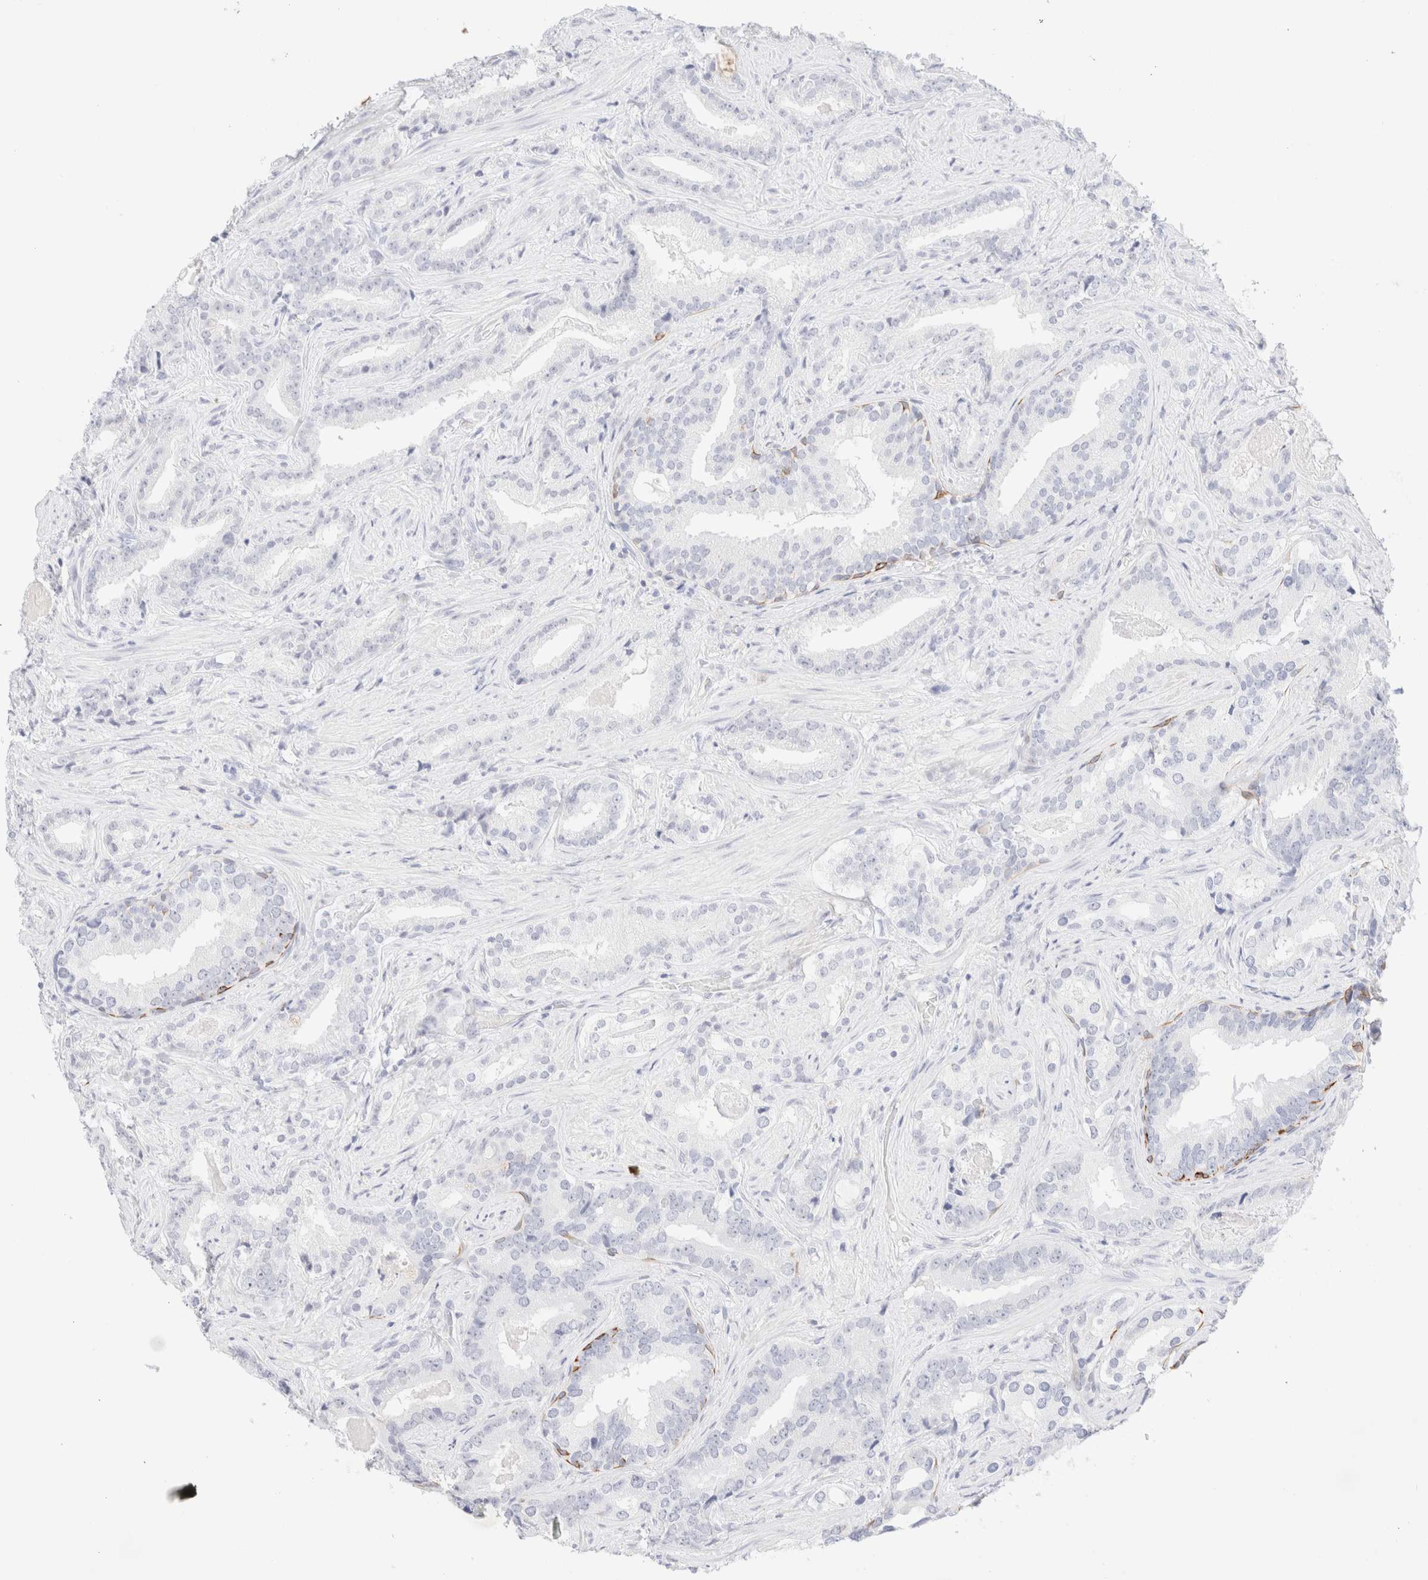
{"staining": {"intensity": "negative", "quantity": "none", "location": "none"}, "tissue": "prostate cancer", "cell_type": "Tumor cells", "image_type": "cancer", "snomed": [{"axis": "morphology", "description": "Adenocarcinoma, Low grade"}, {"axis": "topography", "description": "Prostate"}], "caption": "Tumor cells show no significant protein positivity in prostate cancer (adenocarcinoma (low-grade)).", "gene": "KRT15", "patient": {"sex": "male", "age": 67}}